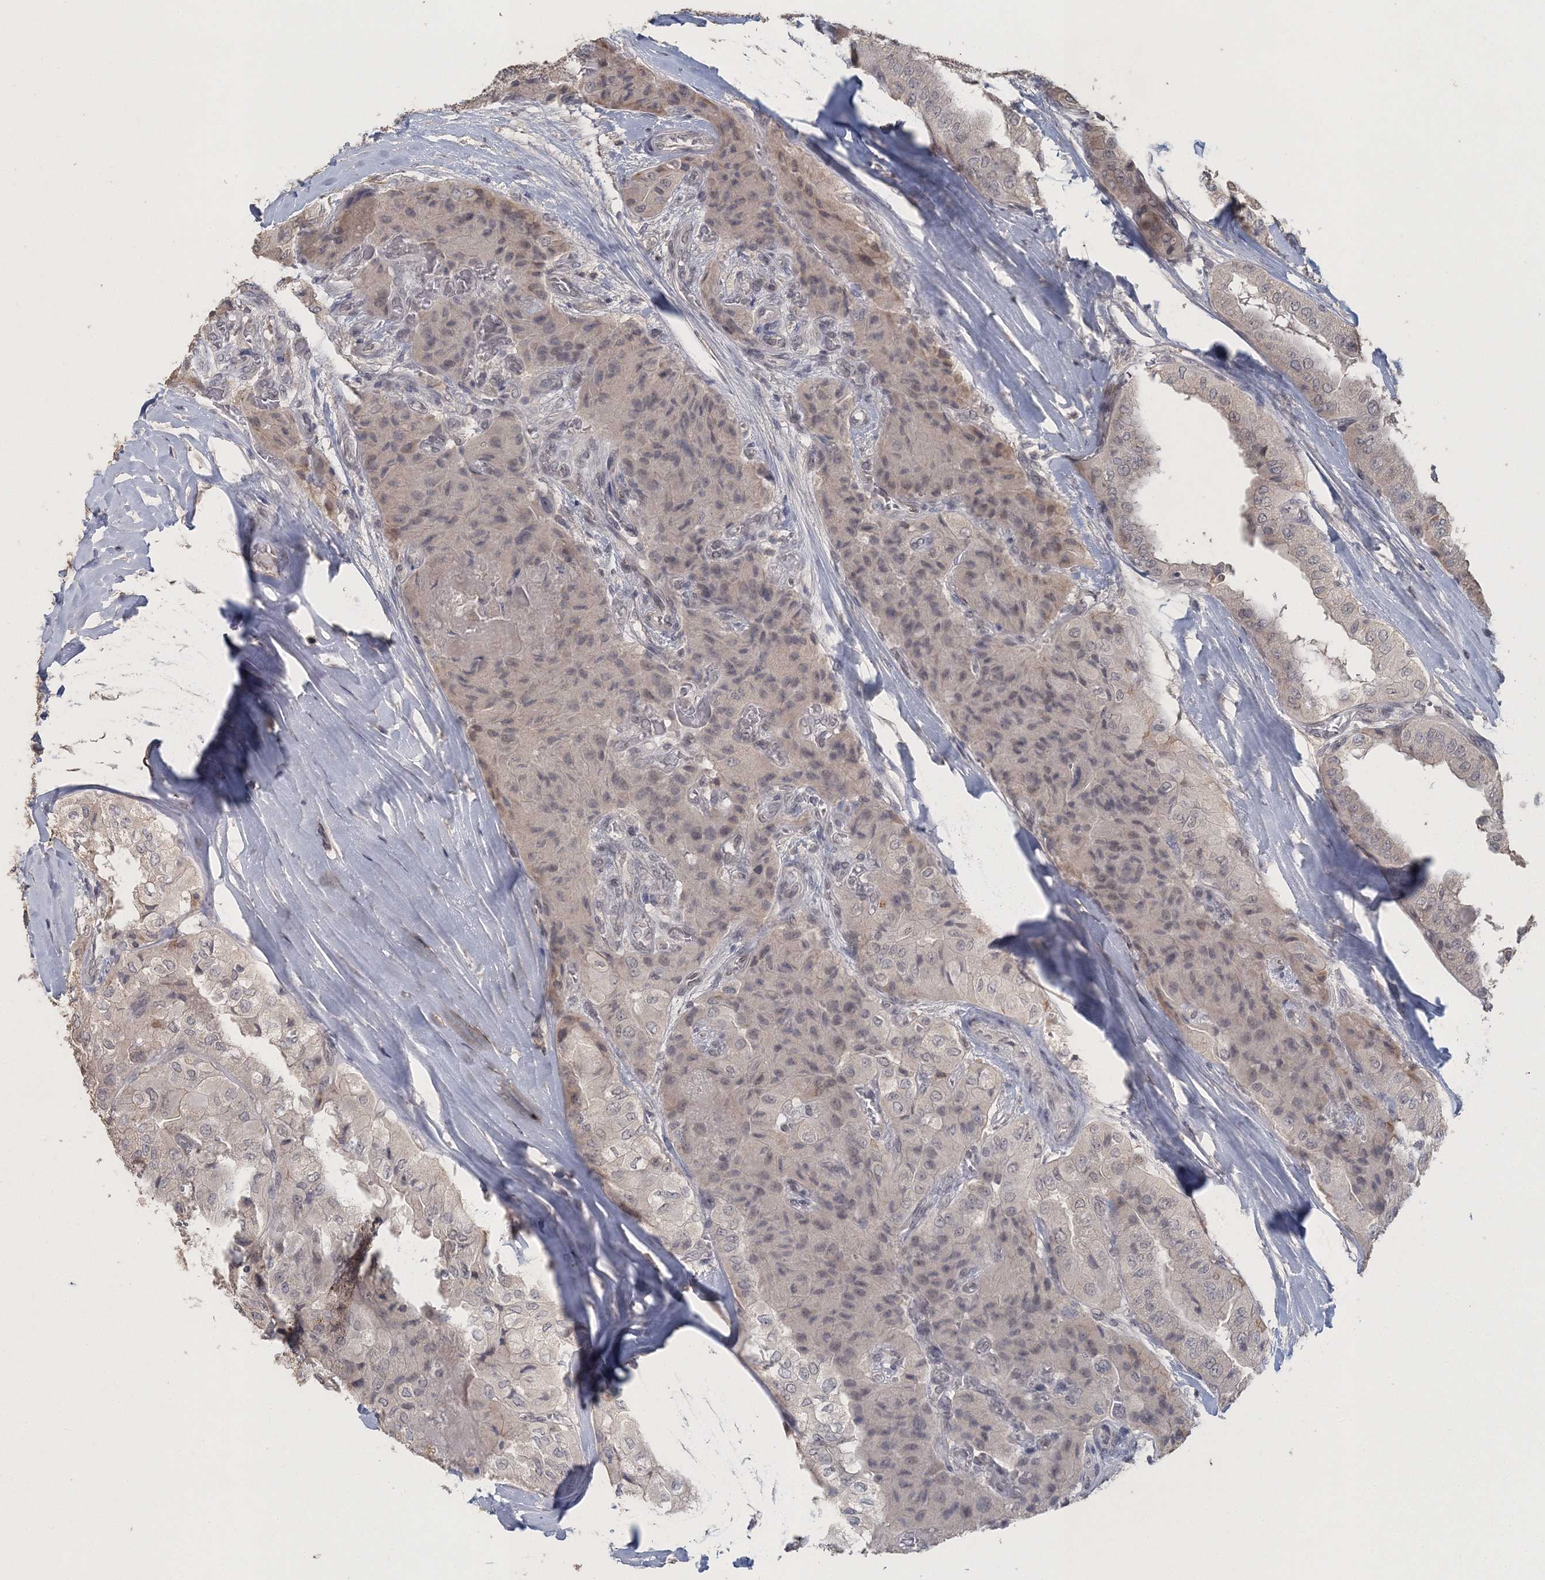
{"staining": {"intensity": "negative", "quantity": "none", "location": "none"}, "tissue": "thyroid cancer", "cell_type": "Tumor cells", "image_type": "cancer", "snomed": [{"axis": "morphology", "description": "Papillary adenocarcinoma, NOS"}, {"axis": "topography", "description": "Thyroid gland"}], "caption": "Protein analysis of papillary adenocarcinoma (thyroid) exhibits no significant expression in tumor cells.", "gene": "UIMC1", "patient": {"sex": "female", "age": 59}}